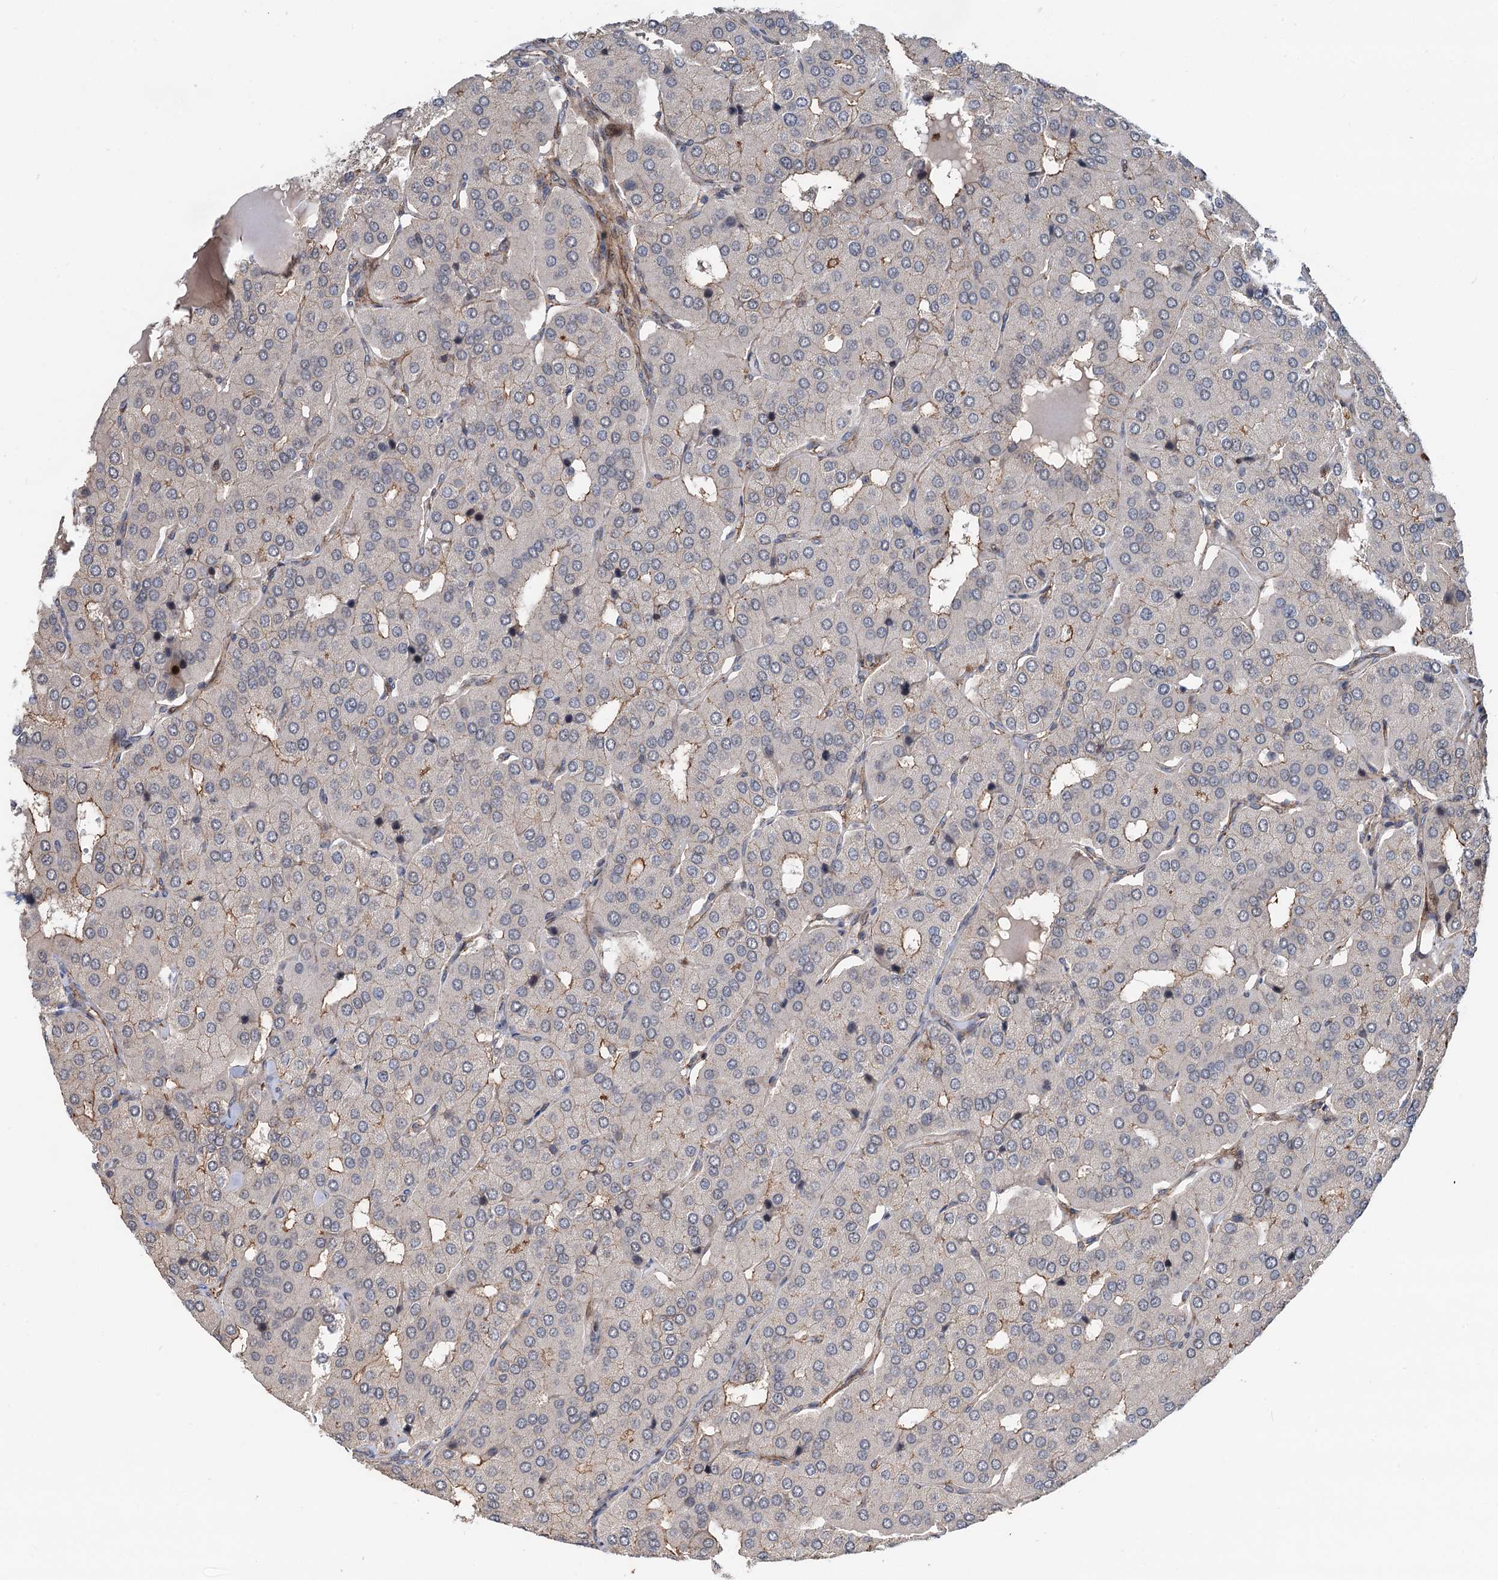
{"staining": {"intensity": "negative", "quantity": "none", "location": "none"}, "tissue": "parathyroid gland", "cell_type": "Glandular cells", "image_type": "normal", "snomed": [{"axis": "morphology", "description": "Normal tissue, NOS"}, {"axis": "morphology", "description": "Adenoma, NOS"}, {"axis": "topography", "description": "Parathyroid gland"}], "caption": "Immunohistochemistry of benign human parathyroid gland demonstrates no expression in glandular cells.", "gene": "TMA16", "patient": {"sex": "female", "age": 86}}